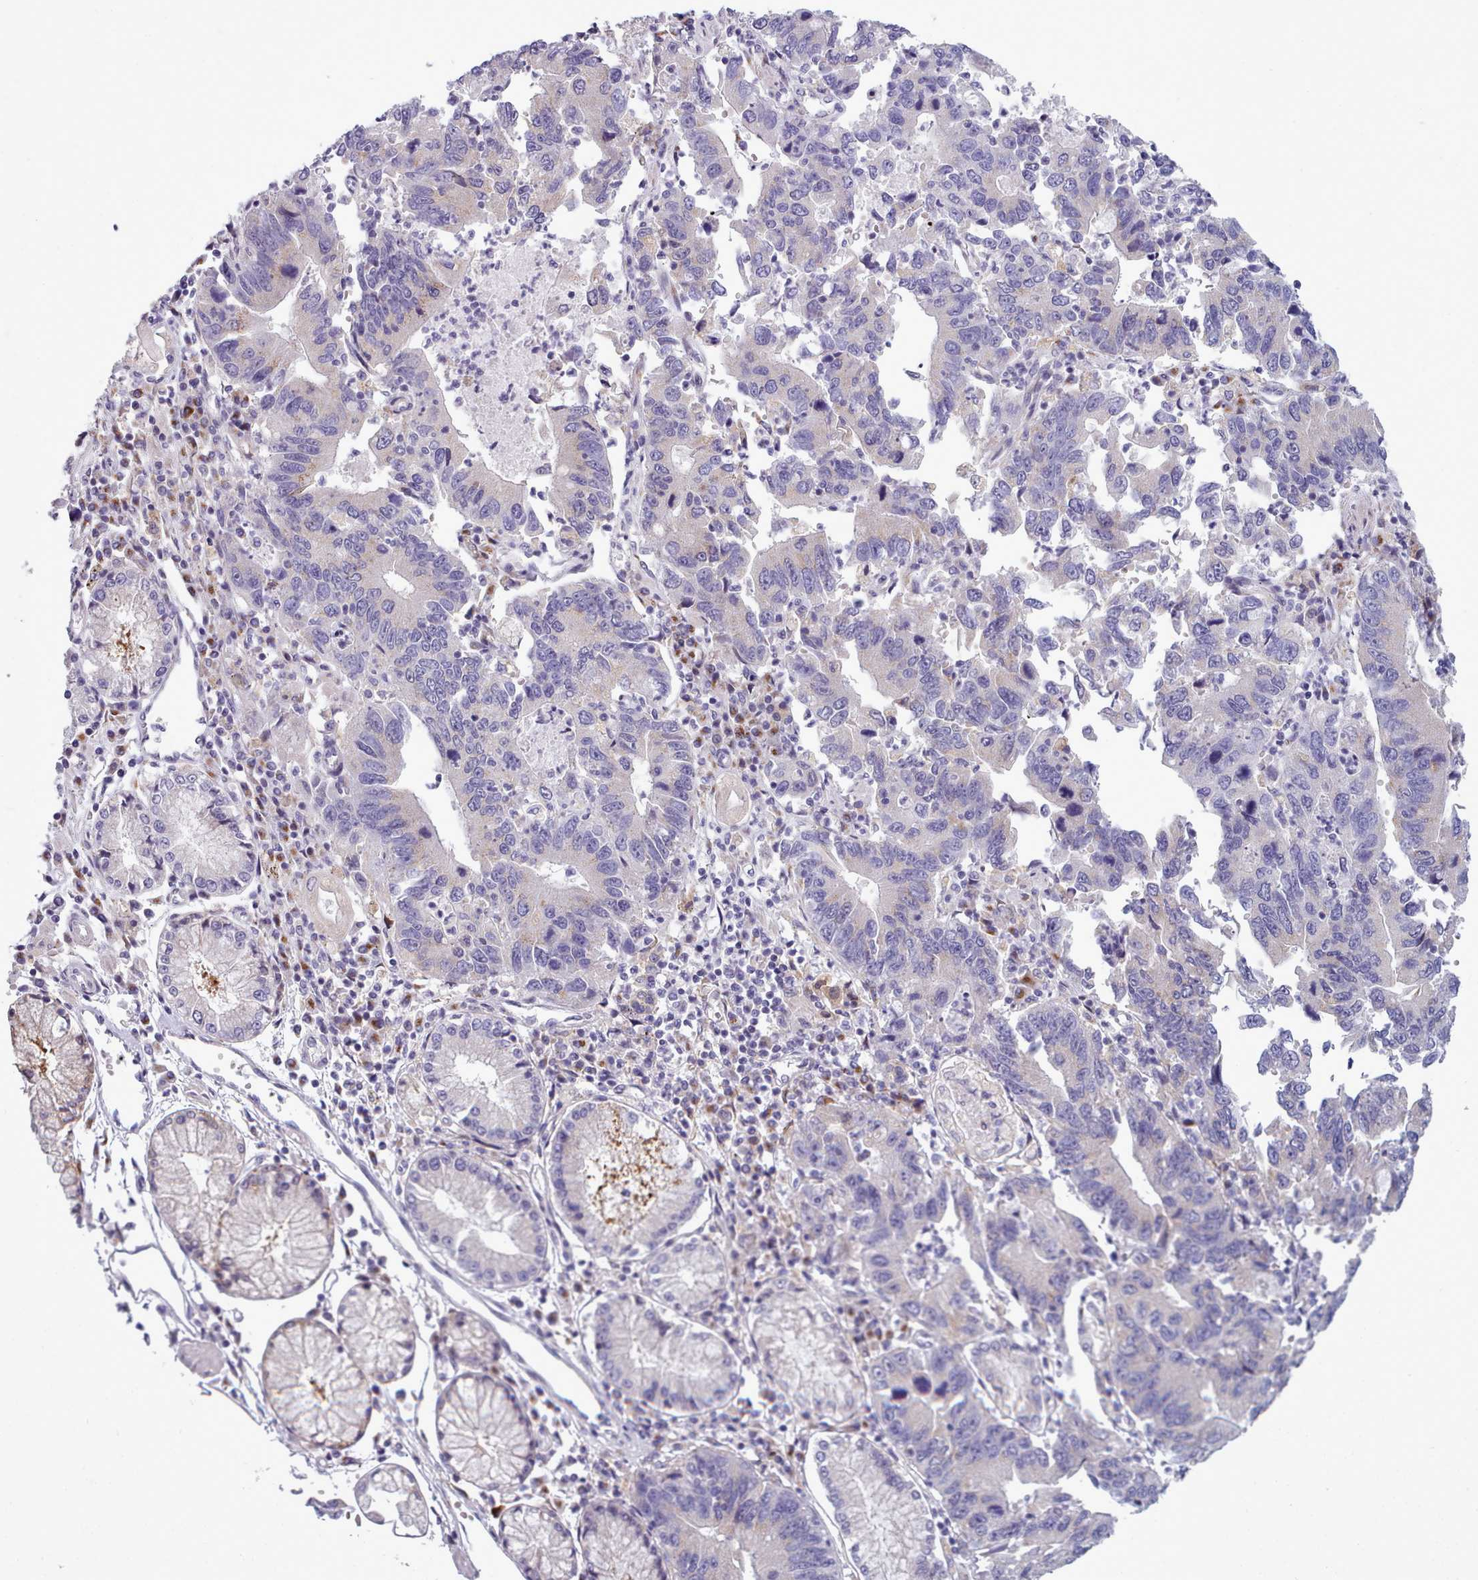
{"staining": {"intensity": "weak", "quantity": "<25%", "location": "cytoplasmic/membranous"}, "tissue": "stomach cancer", "cell_type": "Tumor cells", "image_type": "cancer", "snomed": [{"axis": "morphology", "description": "Adenocarcinoma, NOS"}, {"axis": "topography", "description": "Stomach"}], "caption": "The IHC micrograph has no significant expression in tumor cells of stomach adenocarcinoma tissue. (DAB (3,3'-diaminobenzidine) immunohistochemistry with hematoxylin counter stain).", "gene": "MYRFL", "patient": {"sex": "male", "age": 59}}